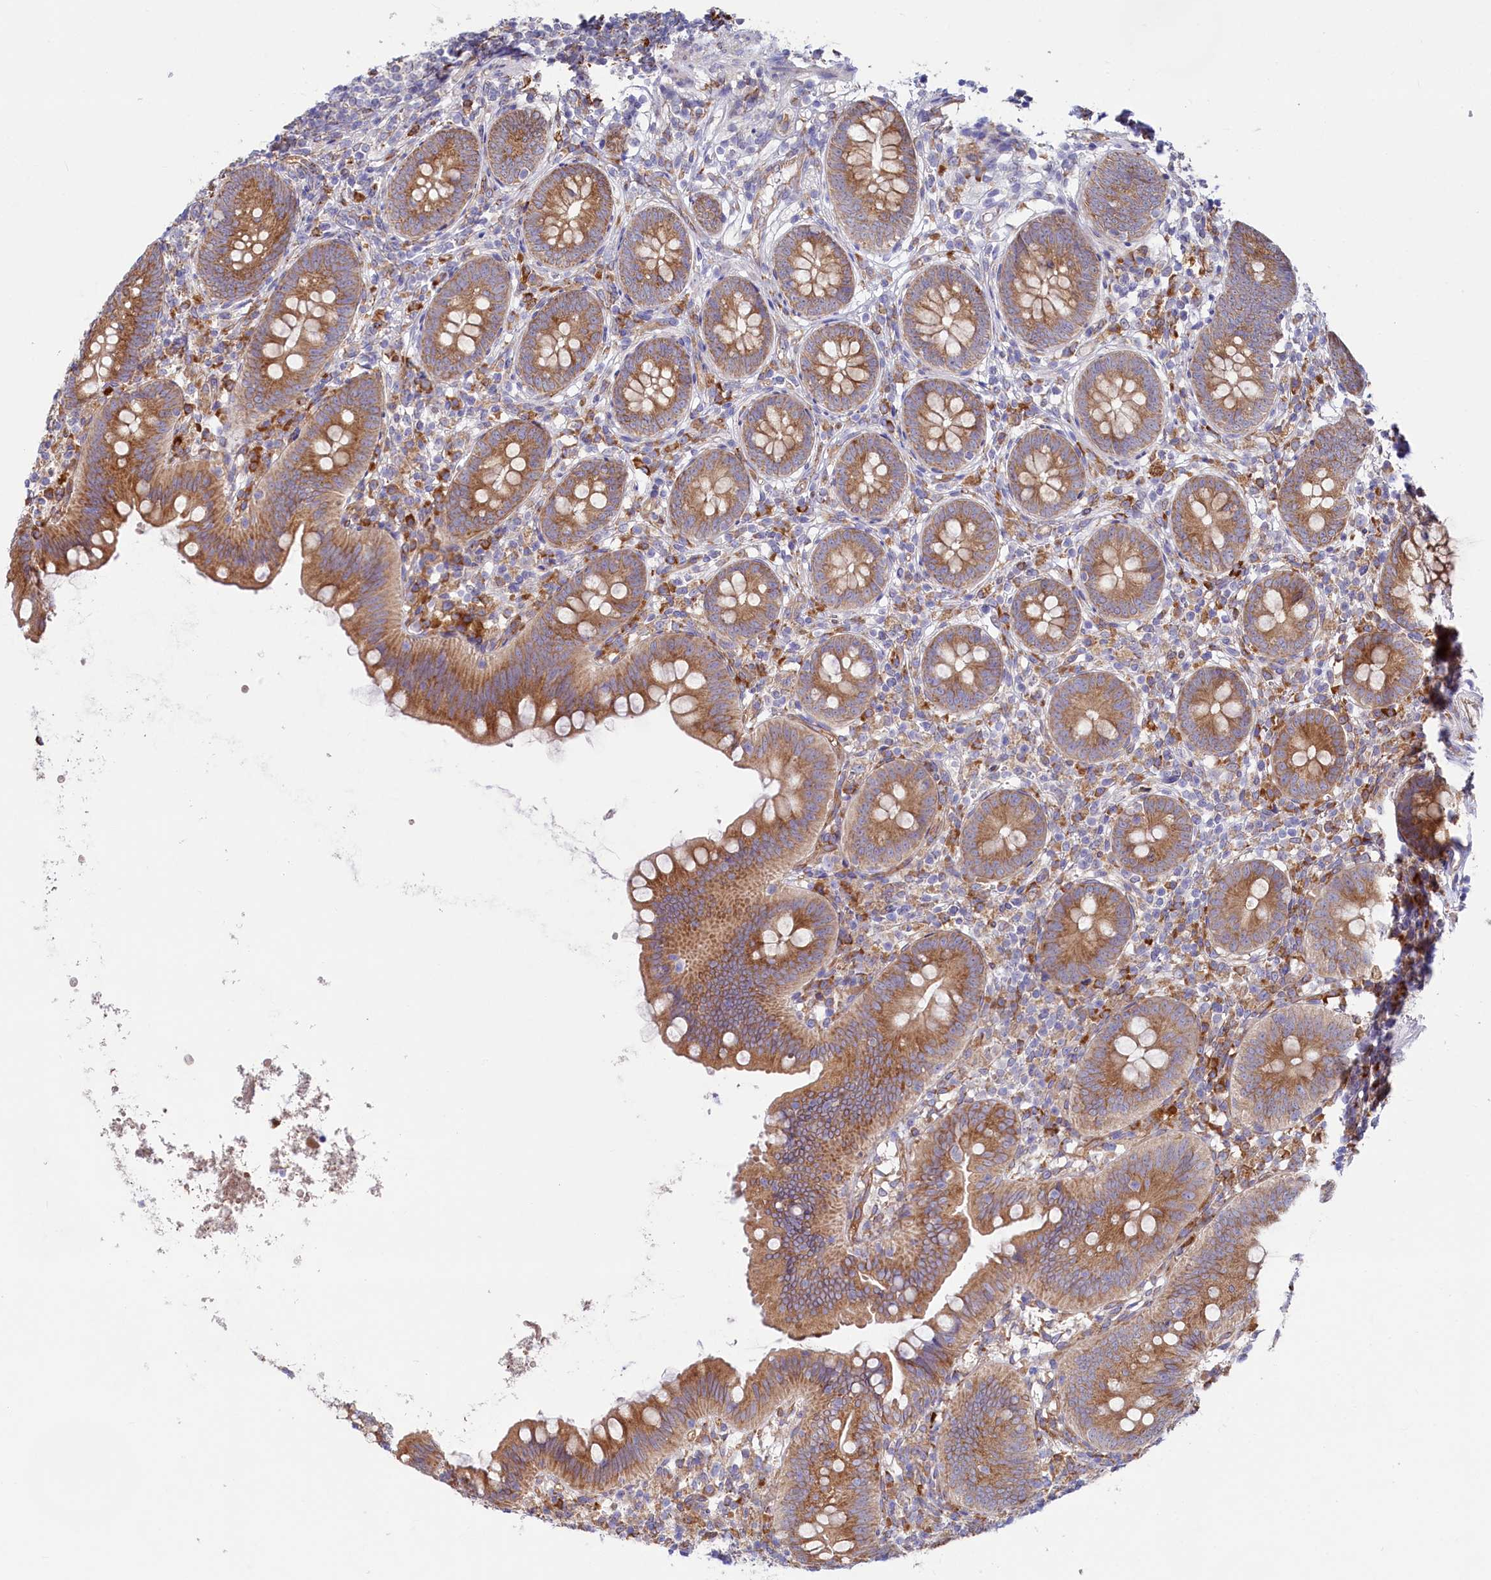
{"staining": {"intensity": "moderate", "quantity": ">75%", "location": "cytoplasmic/membranous"}, "tissue": "appendix", "cell_type": "Glandular cells", "image_type": "normal", "snomed": [{"axis": "morphology", "description": "Normal tissue, NOS"}, {"axis": "topography", "description": "Appendix"}], "caption": "Immunohistochemical staining of normal appendix exhibits >75% levels of moderate cytoplasmic/membranous protein positivity in approximately >75% of glandular cells. (DAB (3,3'-diaminobenzidine) IHC, brown staining for protein, blue staining for nuclei).", "gene": "CHID1", "patient": {"sex": "female", "age": 62}}